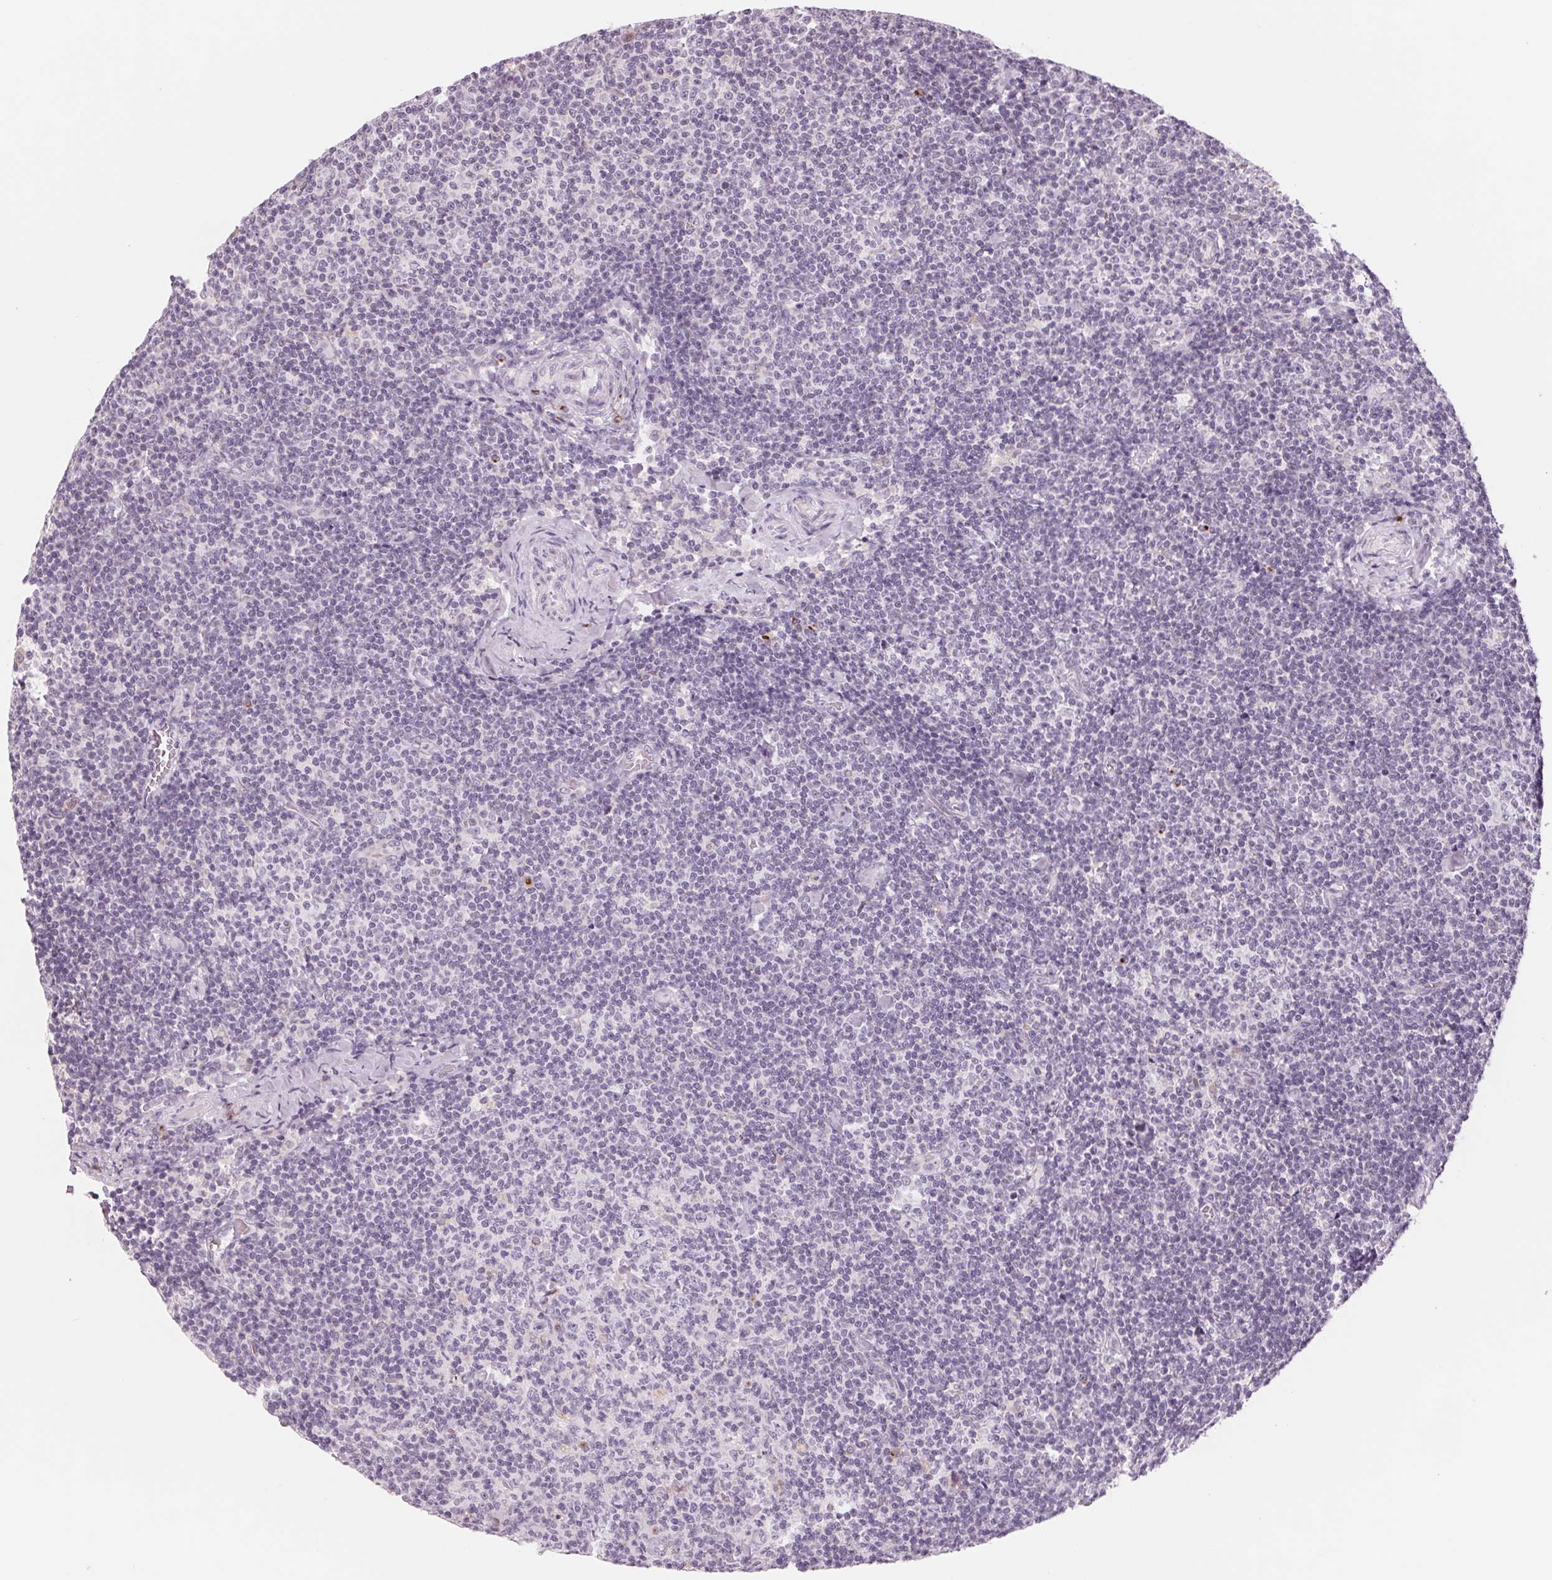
{"staining": {"intensity": "negative", "quantity": "none", "location": "none"}, "tissue": "lymphoma", "cell_type": "Tumor cells", "image_type": "cancer", "snomed": [{"axis": "morphology", "description": "Malignant lymphoma, non-Hodgkin's type, Low grade"}, {"axis": "topography", "description": "Lymph node"}], "caption": "This is an immunohistochemistry photomicrograph of low-grade malignant lymphoma, non-Hodgkin's type. There is no expression in tumor cells.", "gene": "IL9R", "patient": {"sex": "male", "age": 81}}